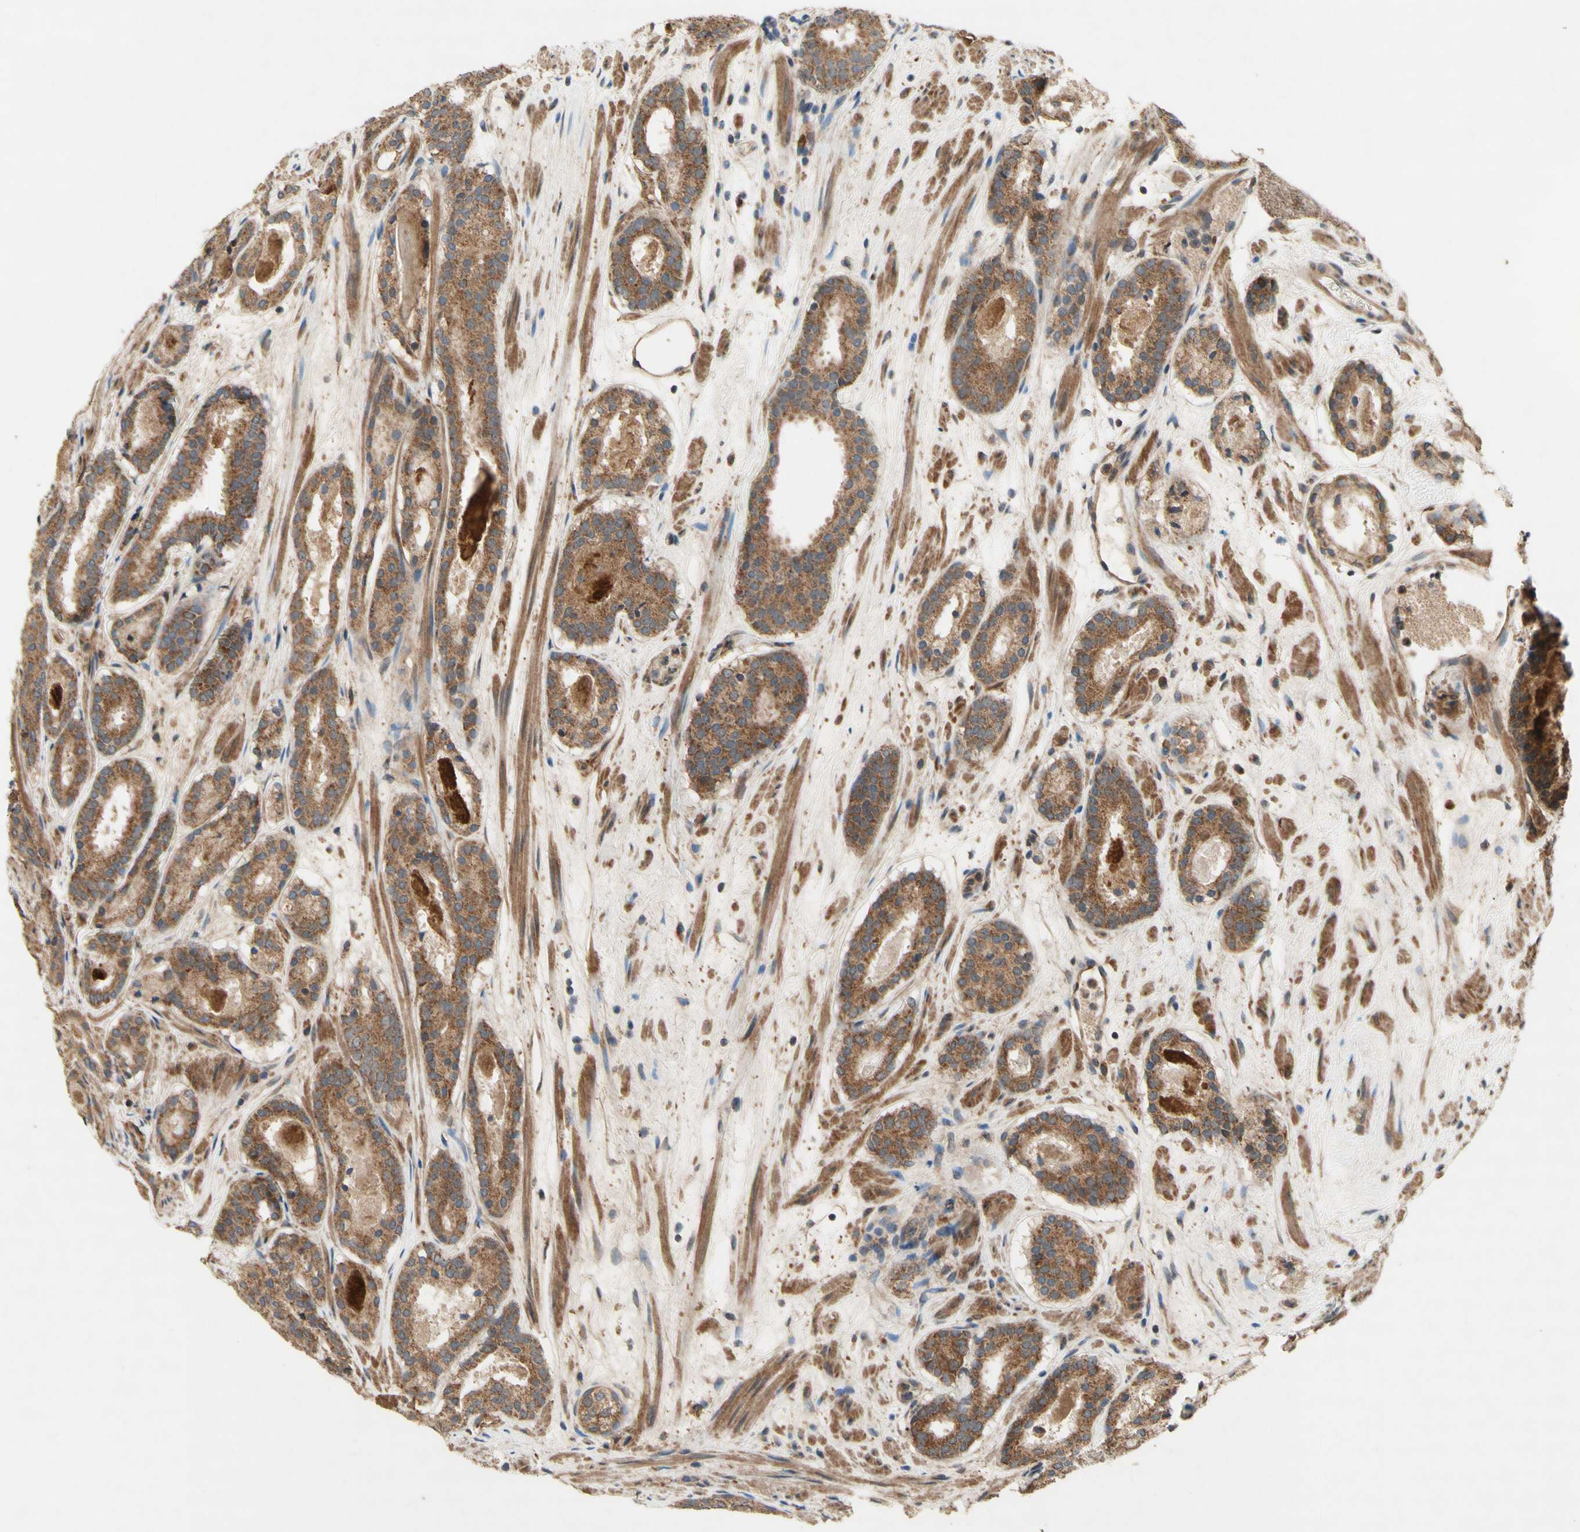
{"staining": {"intensity": "strong", "quantity": ">75%", "location": "cytoplasmic/membranous"}, "tissue": "prostate cancer", "cell_type": "Tumor cells", "image_type": "cancer", "snomed": [{"axis": "morphology", "description": "Adenocarcinoma, Low grade"}, {"axis": "topography", "description": "Prostate"}], "caption": "Immunohistochemistry (DAB (3,3'-diaminobenzidine)) staining of prostate cancer (adenocarcinoma (low-grade)) displays strong cytoplasmic/membranous protein staining in approximately >75% of tumor cells.", "gene": "DDOST", "patient": {"sex": "male", "age": 69}}